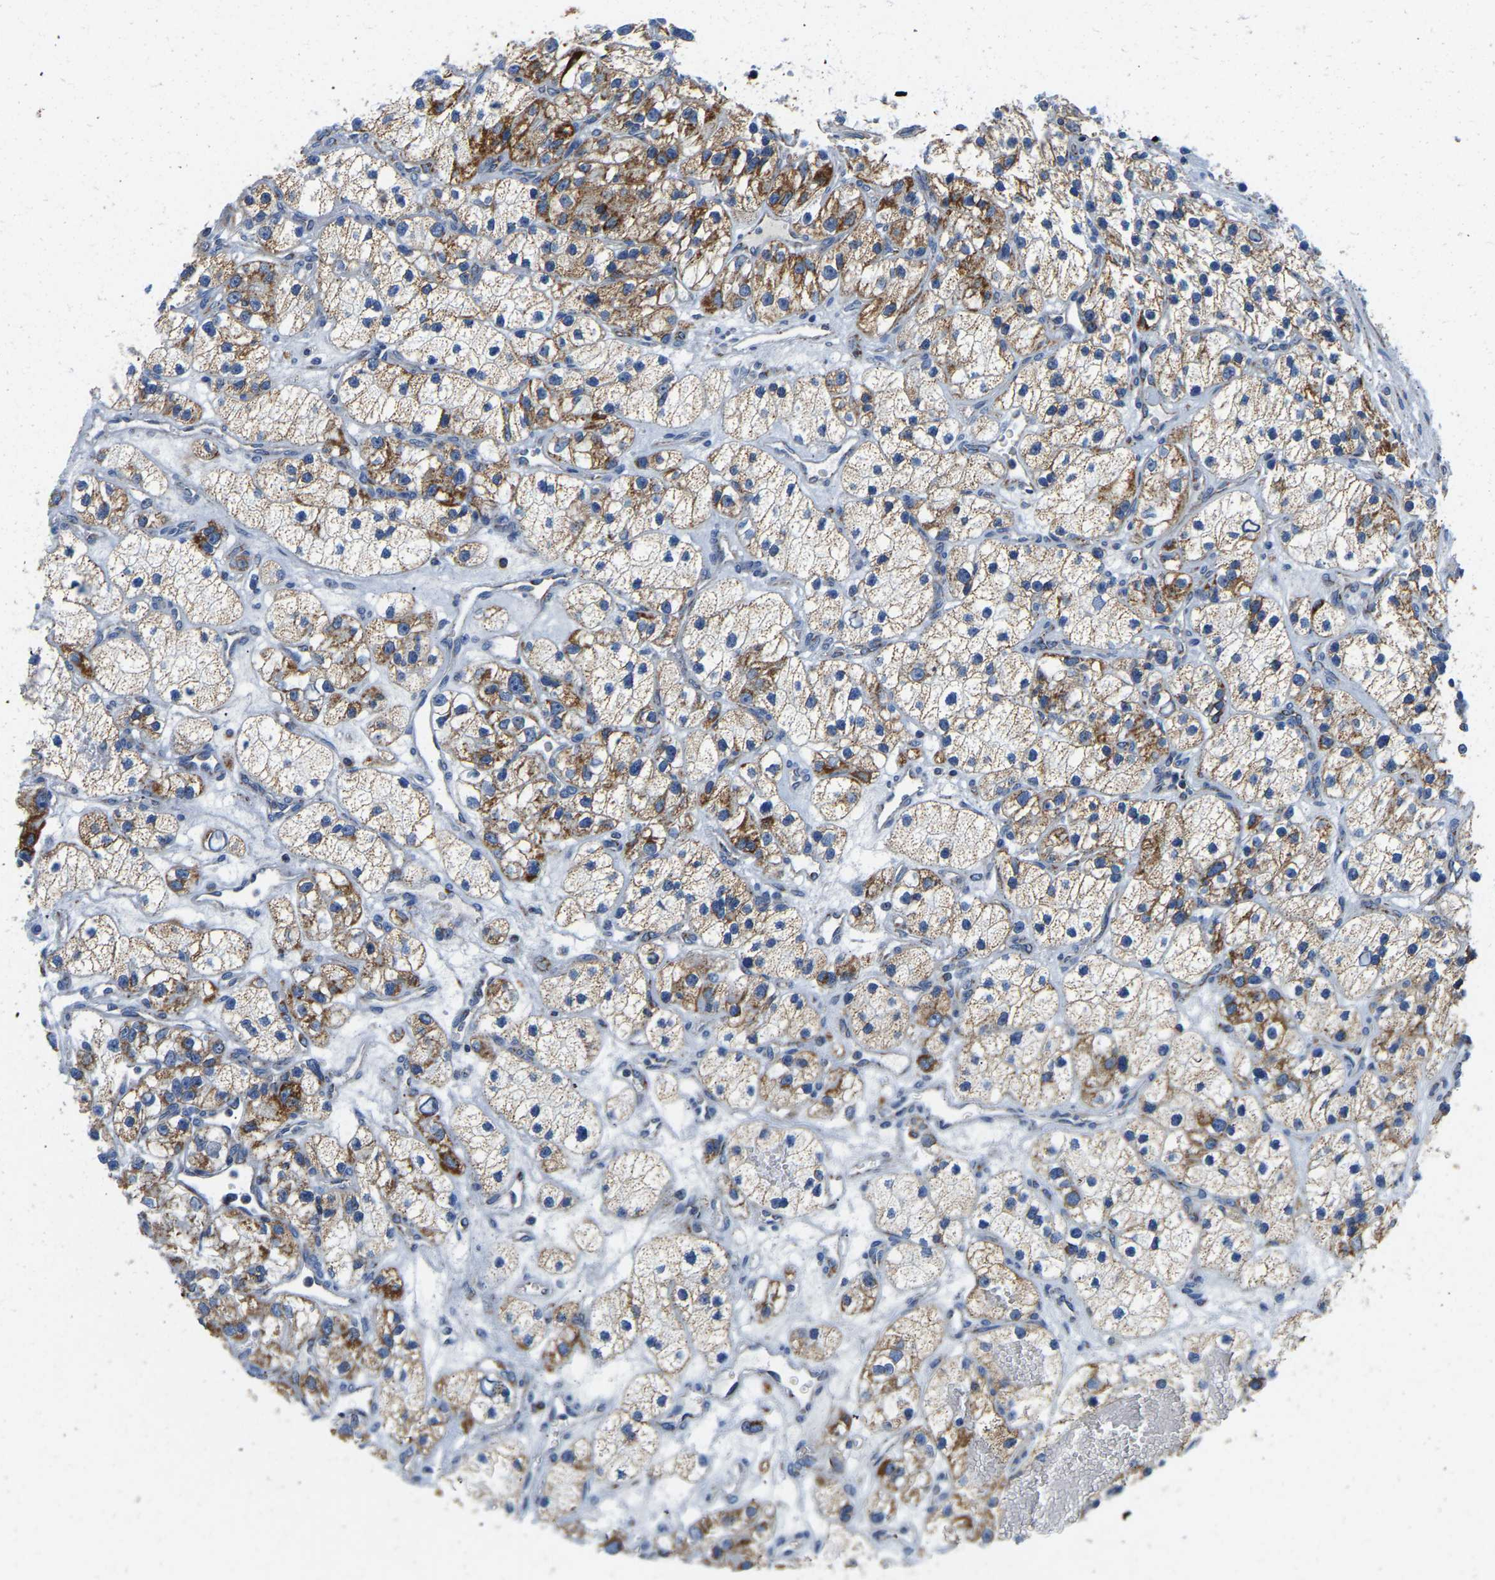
{"staining": {"intensity": "moderate", "quantity": ">75%", "location": "cytoplasmic/membranous"}, "tissue": "renal cancer", "cell_type": "Tumor cells", "image_type": "cancer", "snomed": [{"axis": "morphology", "description": "Adenocarcinoma, NOS"}, {"axis": "topography", "description": "Kidney"}], "caption": "Immunohistochemistry (IHC) photomicrograph of neoplastic tissue: human renal cancer stained using immunohistochemistry (IHC) reveals medium levels of moderate protein expression localized specifically in the cytoplasmic/membranous of tumor cells, appearing as a cytoplasmic/membranous brown color.", "gene": "SFXN1", "patient": {"sex": "female", "age": 57}}